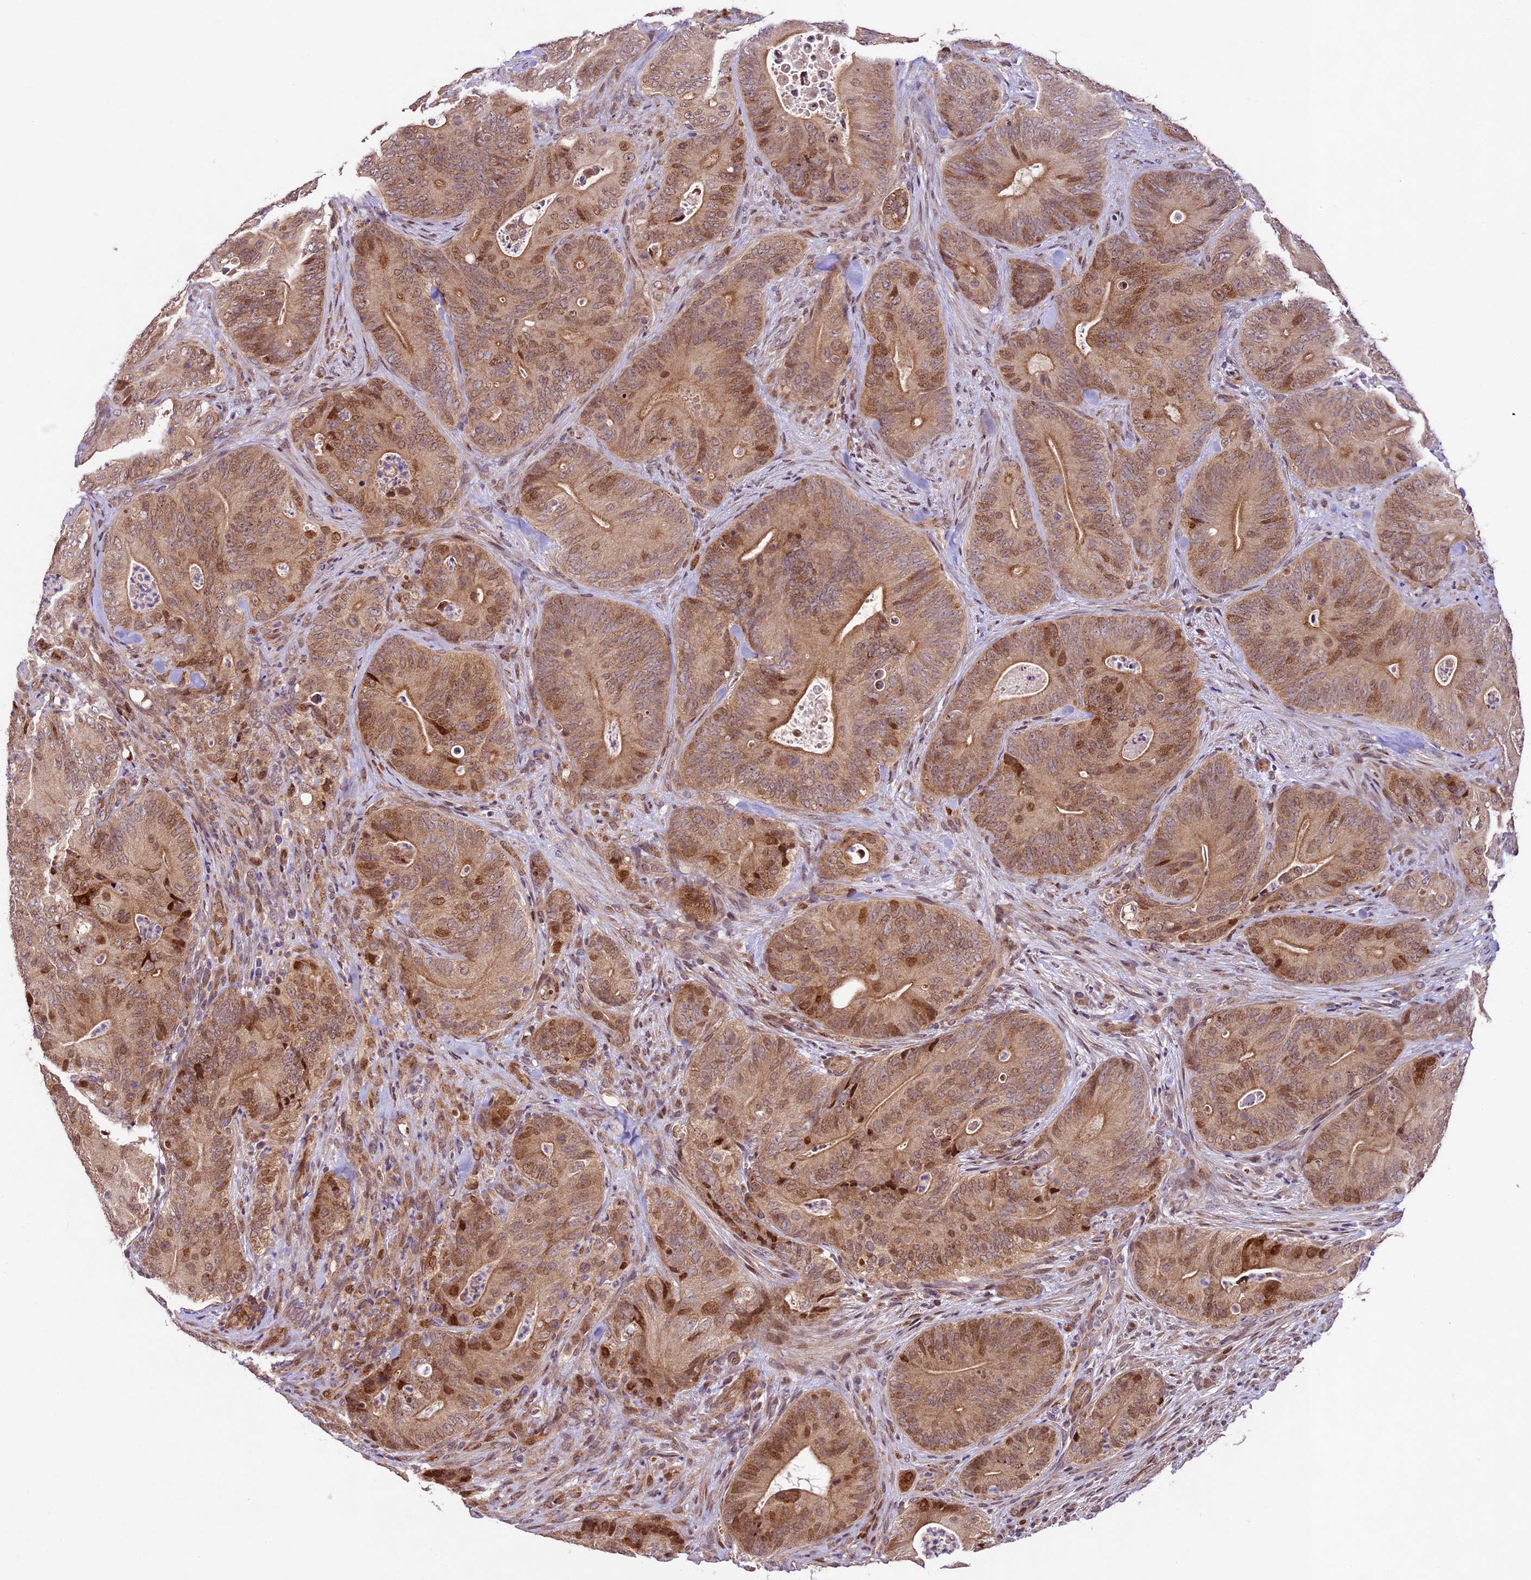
{"staining": {"intensity": "moderate", "quantity": ">75%", "location": "cytoplasmic/membranous,nuclear"}, "tissue": "colorectal cancer", "cell_type": "Tumor cells", "image_type": "cancer", "snomed": [{"axis": "morphology", "description": "Normal tissue, NOS"}, {"axis": "topography", "description": "Colon"}], "caption": "Tumor cells show moderate cytoplasmic/membranous and nuclear positivity in approximately >75% of cells in colorectal cancer.", "gene": "CCSER1", "patient": {"sex": "female", "age": 82}}